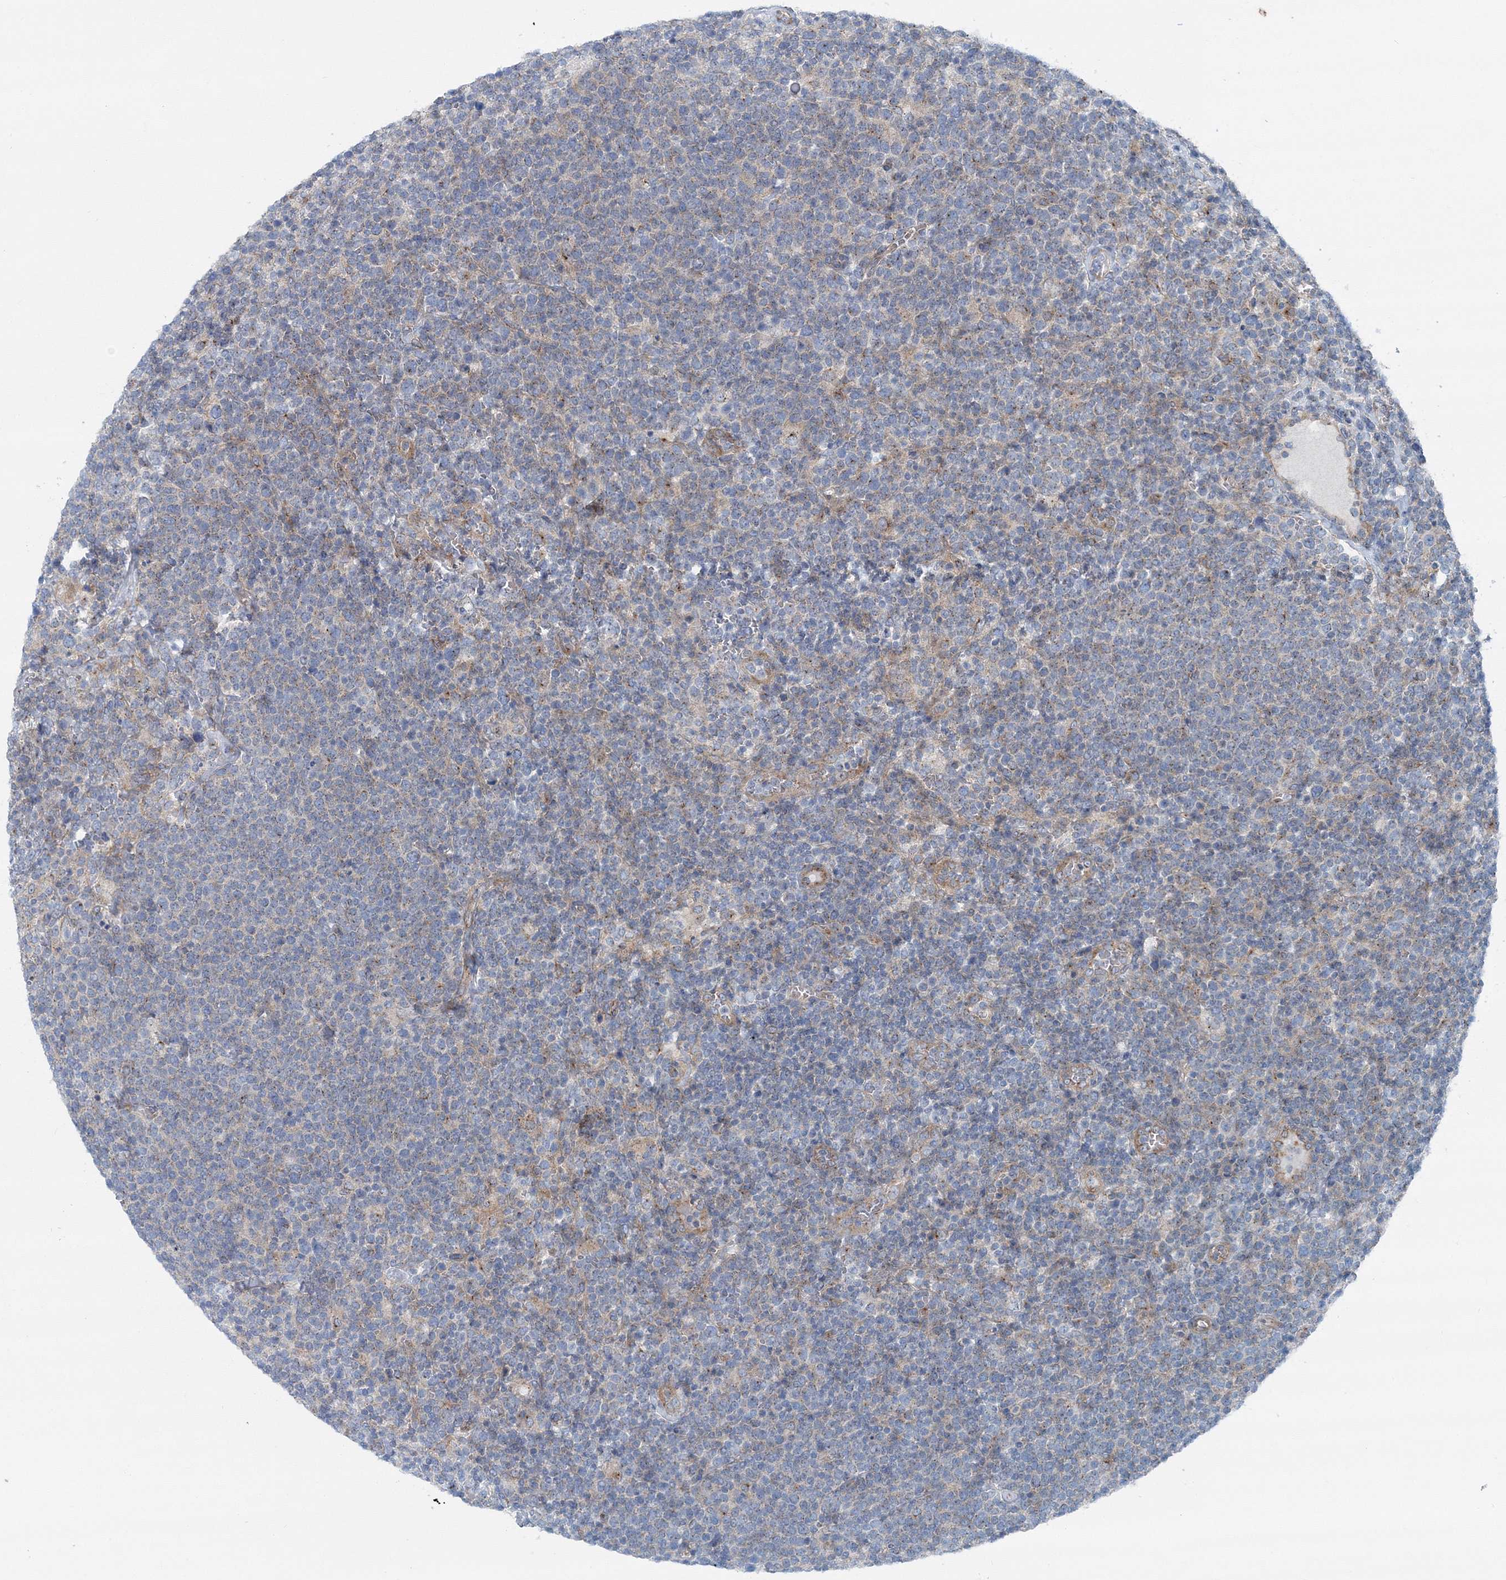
{"staining": {"intensity": "negative", "quantity": "none", "location": "none"}, "tissue": "lymphoma", "cell_type": "Tumor cells", "image_type": "cancer", "snomed": [{"axis": "morphology", "description": "Malignant lymphoma, non-Hodgkin's type, High grade"}, {"axis": "topography", "description": "Lymph node"}], "caption": "Lymphoma stained for a protein using immunohistochemistry demonstrates no staining tumor cells.", "gene": "MPHOSPH9", "patient": {"sex": "male", "age": 61}}